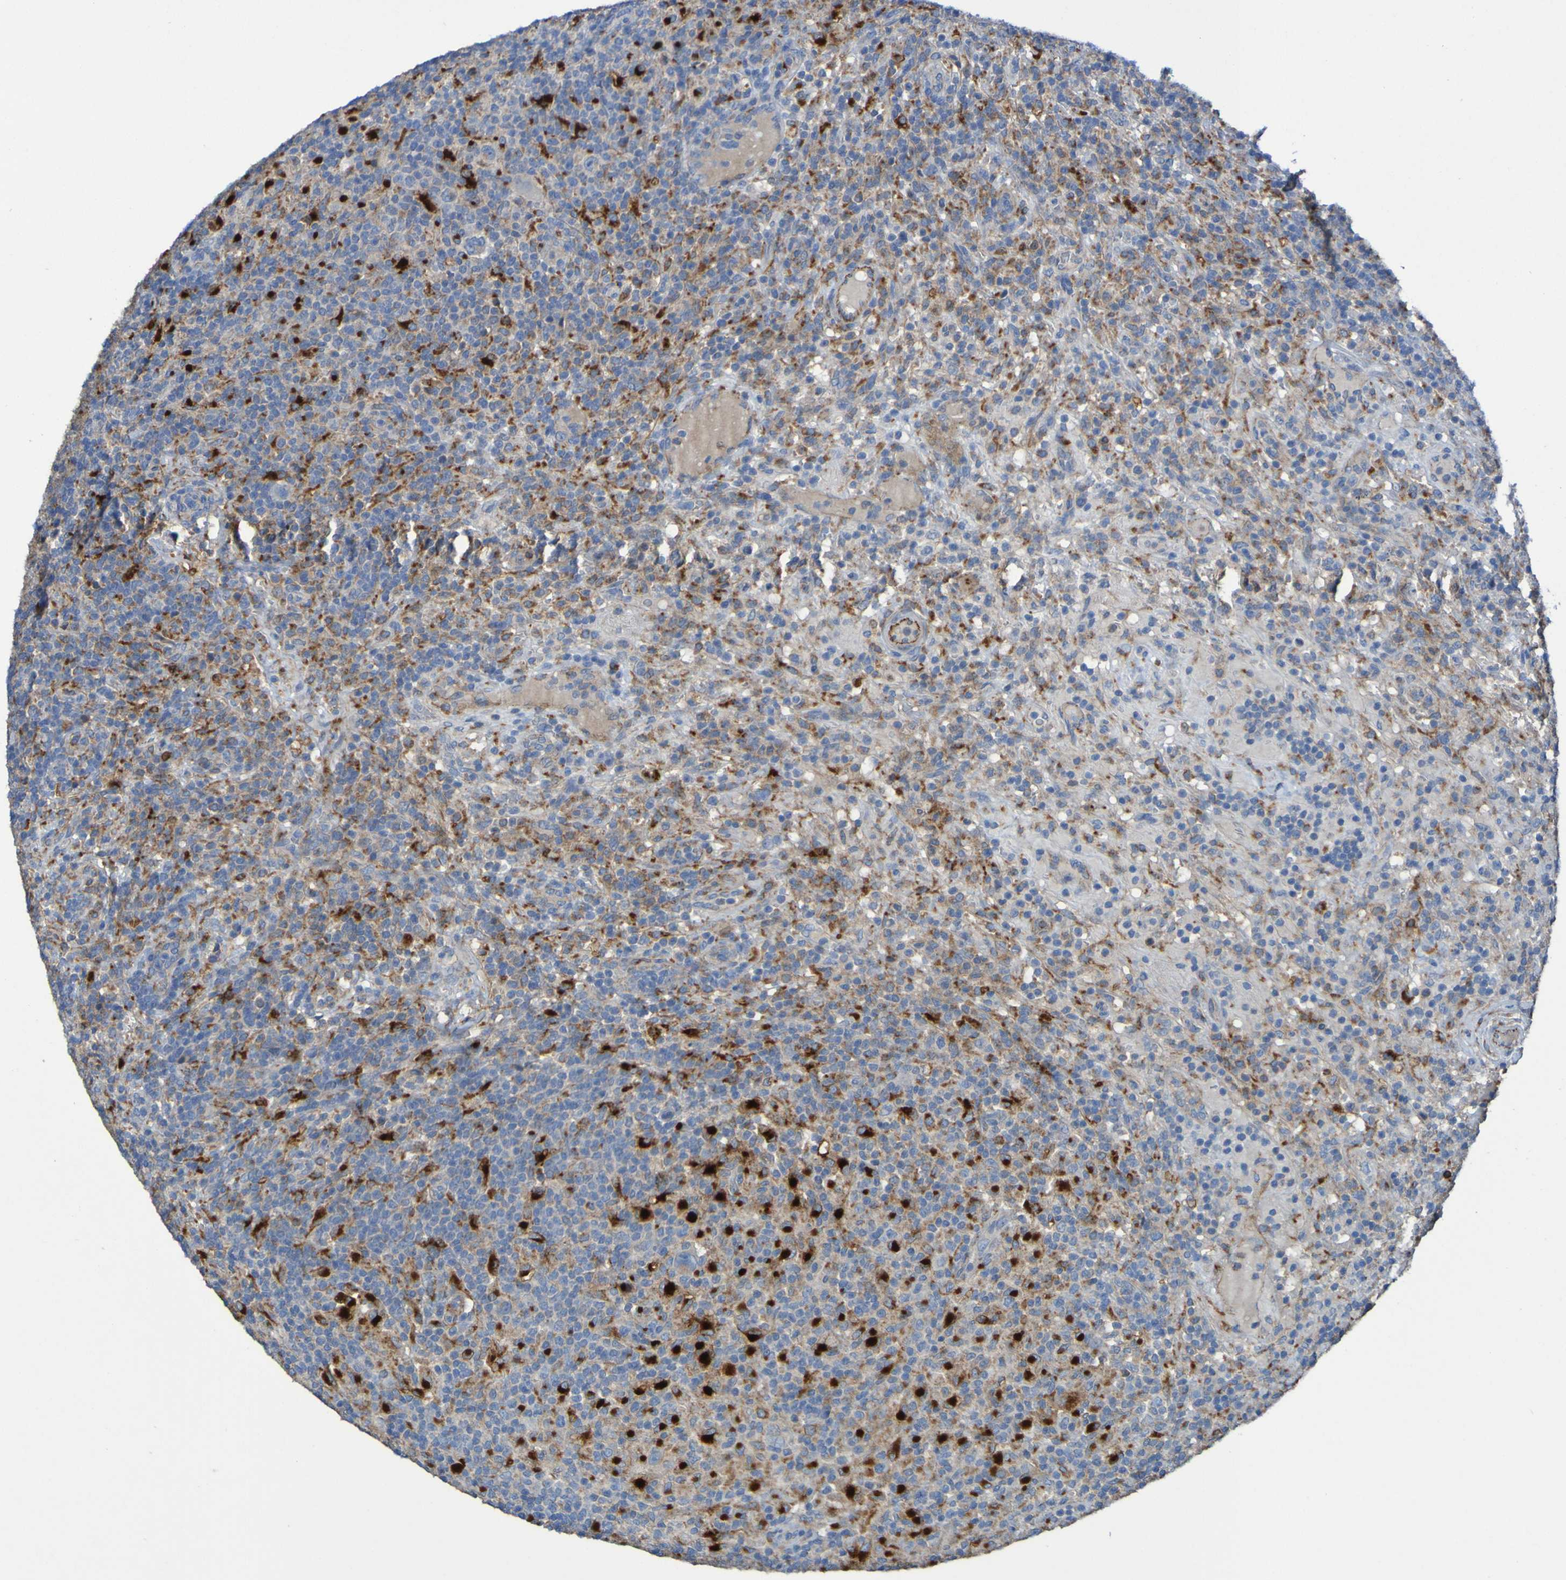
{"staining": {"intensity": "negative", "quantity": "none", "location": "none"}, "tissue": "lymphoma", "cell_type": "Tumor cells", "image_type": "cancer", "snomed": [{"axis": "morphology", "description": "Hodgkin's disease, NOS"}, {"axis": "topography", "description": "Lymph node"}], "caption": "Micrograph shows no significant protein staining in tumor cells of Hodgkin's disease.", "gene": "ARHGEF16", "patient": {"sex": "male", "age": 70}}